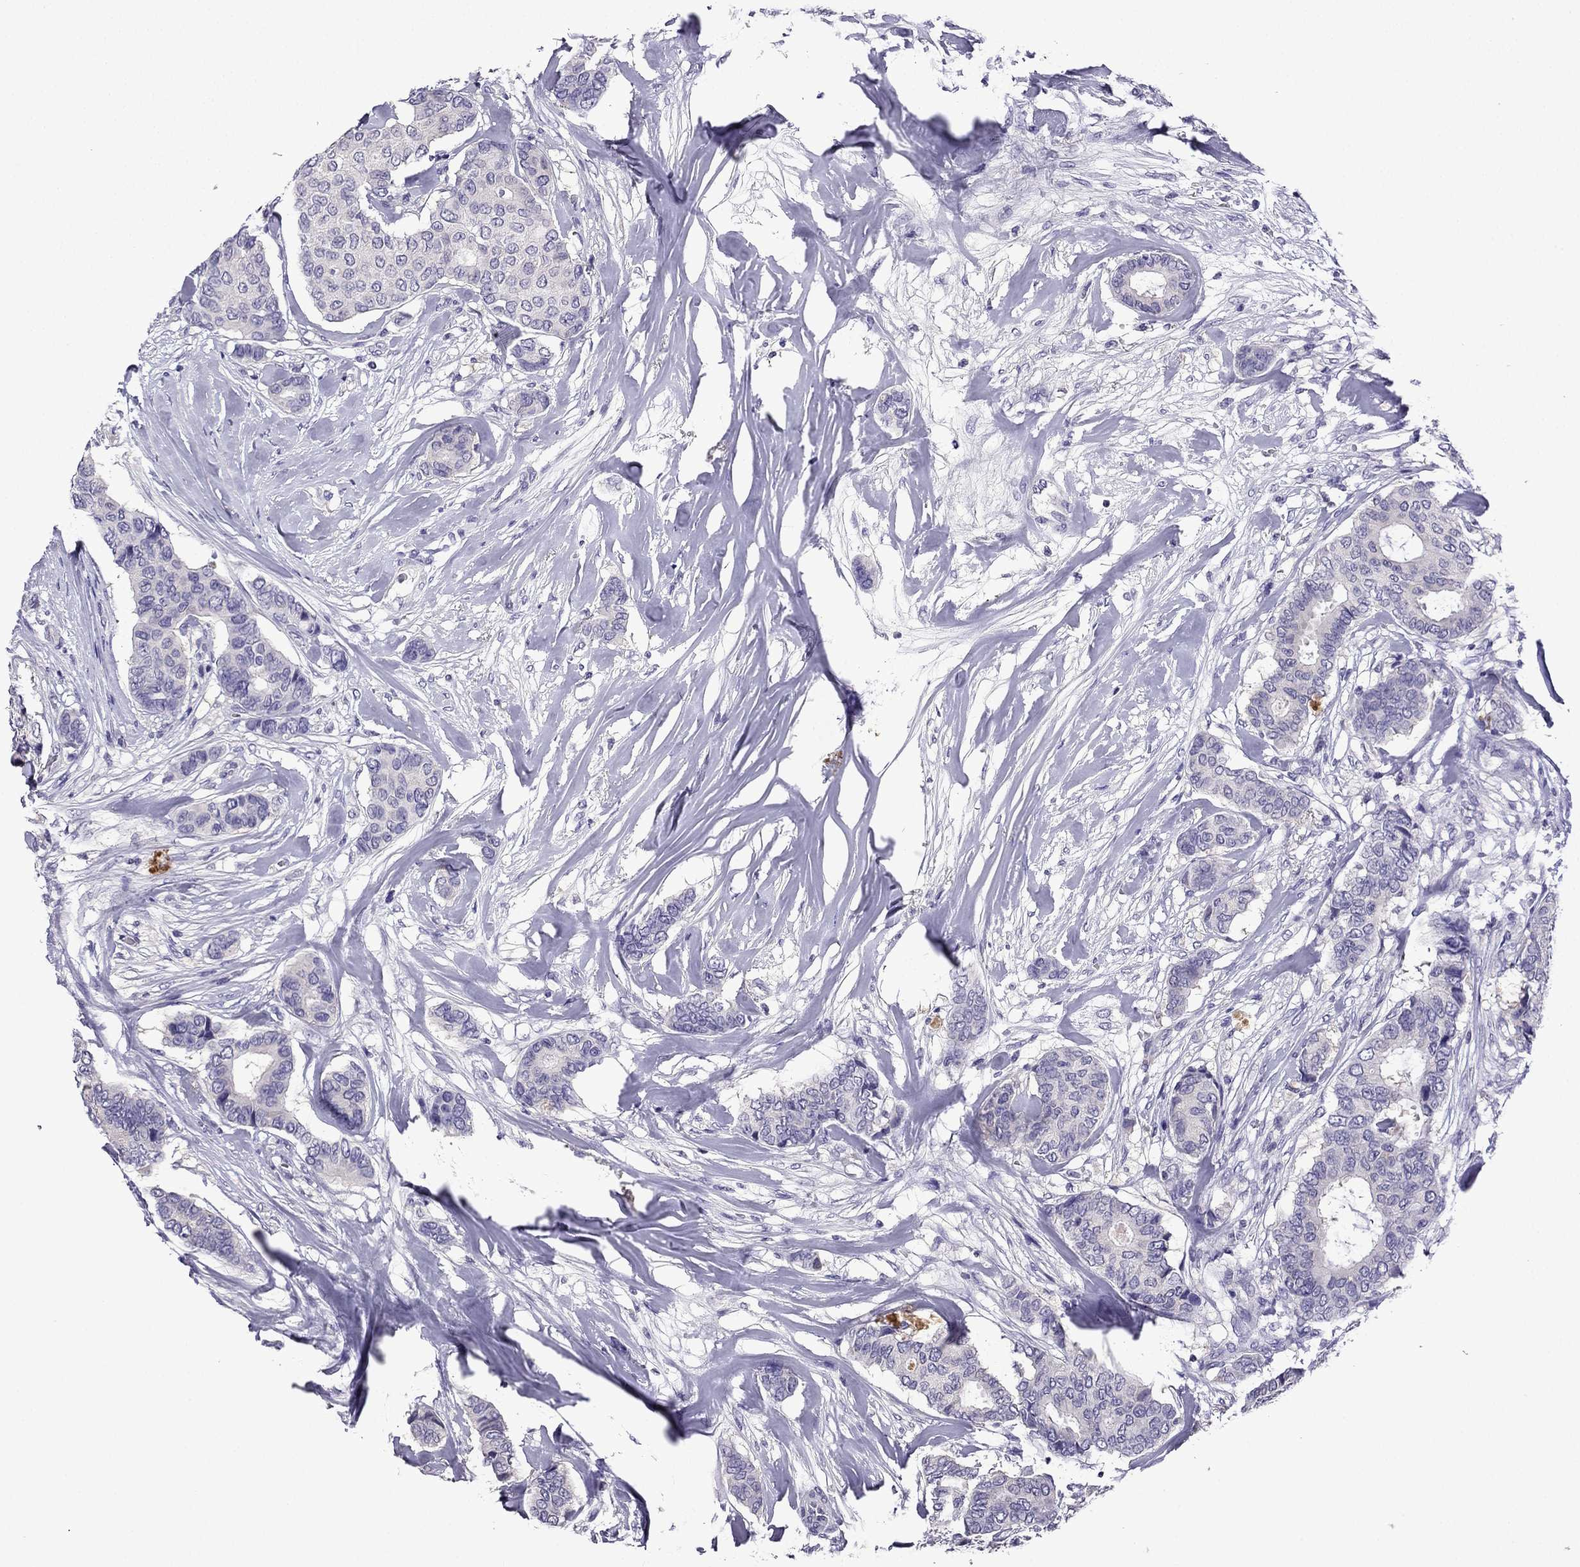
{"staining": {"intensity": "negative", "quantity": "none", "location": "none"}, "tissue": "breast cancer", "cell_type": "Tumor cells", "image_type": "cancer", "snomed": [{"axis": "morphology", "description": "Duct carcinoma"}, {"axis": "topography", "description": "Breast"}], "caption": "High magnification brightfield microscopy of breast cancer stained with DAB (3,3'-diaminobenzidine) (brown) and counterstained with hematoxylin (blue): tumor cells show no significant positivity.", "gene": "TTN", "patient": {"sex": "female", "age": 75}}